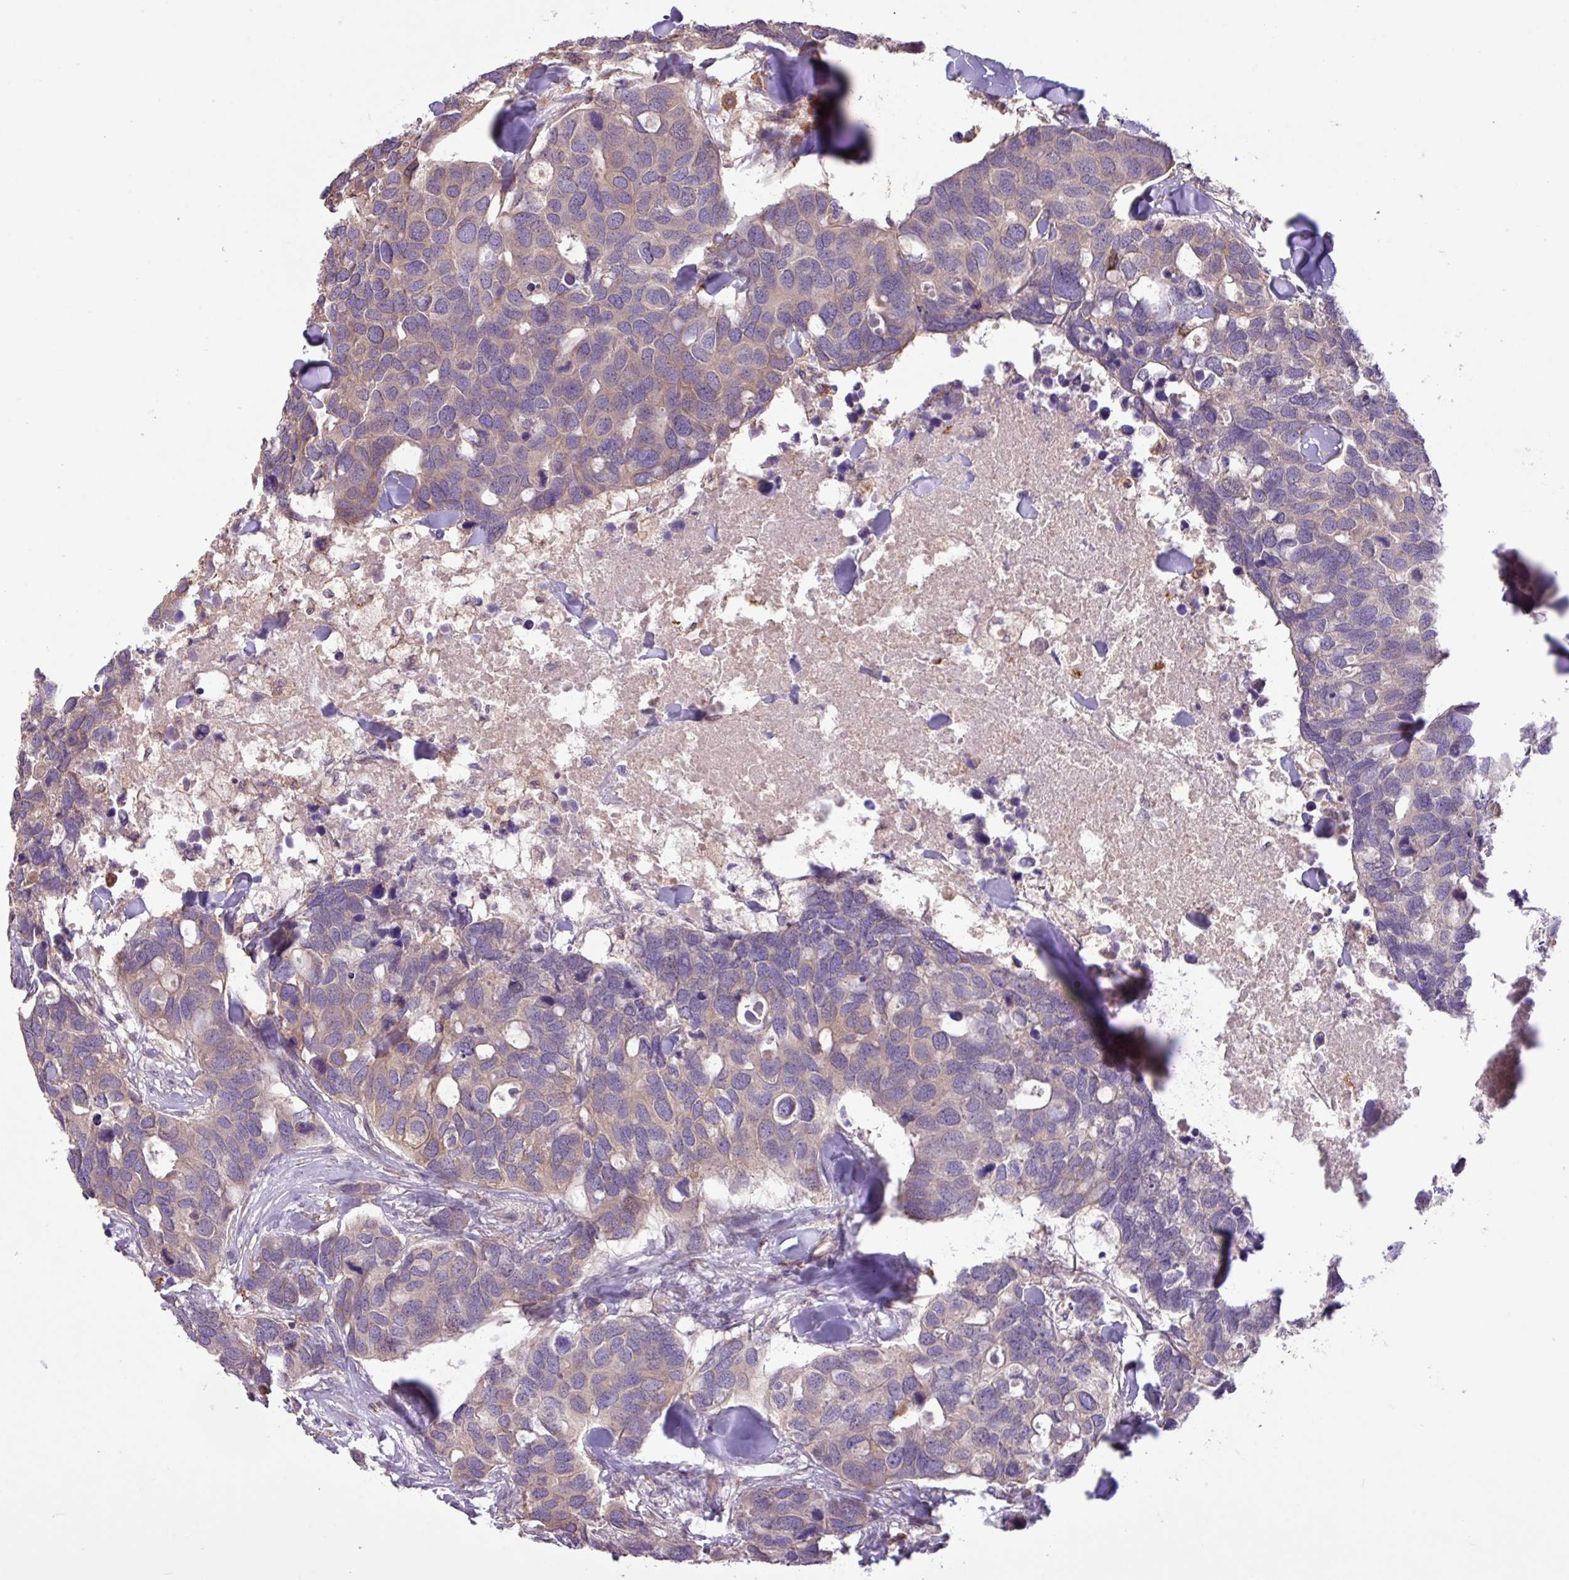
{"staining": {"intensity": "weak", "quantity": "<25%", "location": "cytoplasmic/membranous"}, "tissue": "breast cancer", "cell_type": "Tumor cells", "image_type": "cancer", "snomed": [{"axis": "morphology", "description": "Duct carcinoma"}, {"axis": "topography", "description": "Breast"}], "caption": "There is no significant expression in tumor cells of breast infiltrating ductal carcinoma.", "gene": "ARHGEF25", "patient": {"sex": "female", "age": 83}}